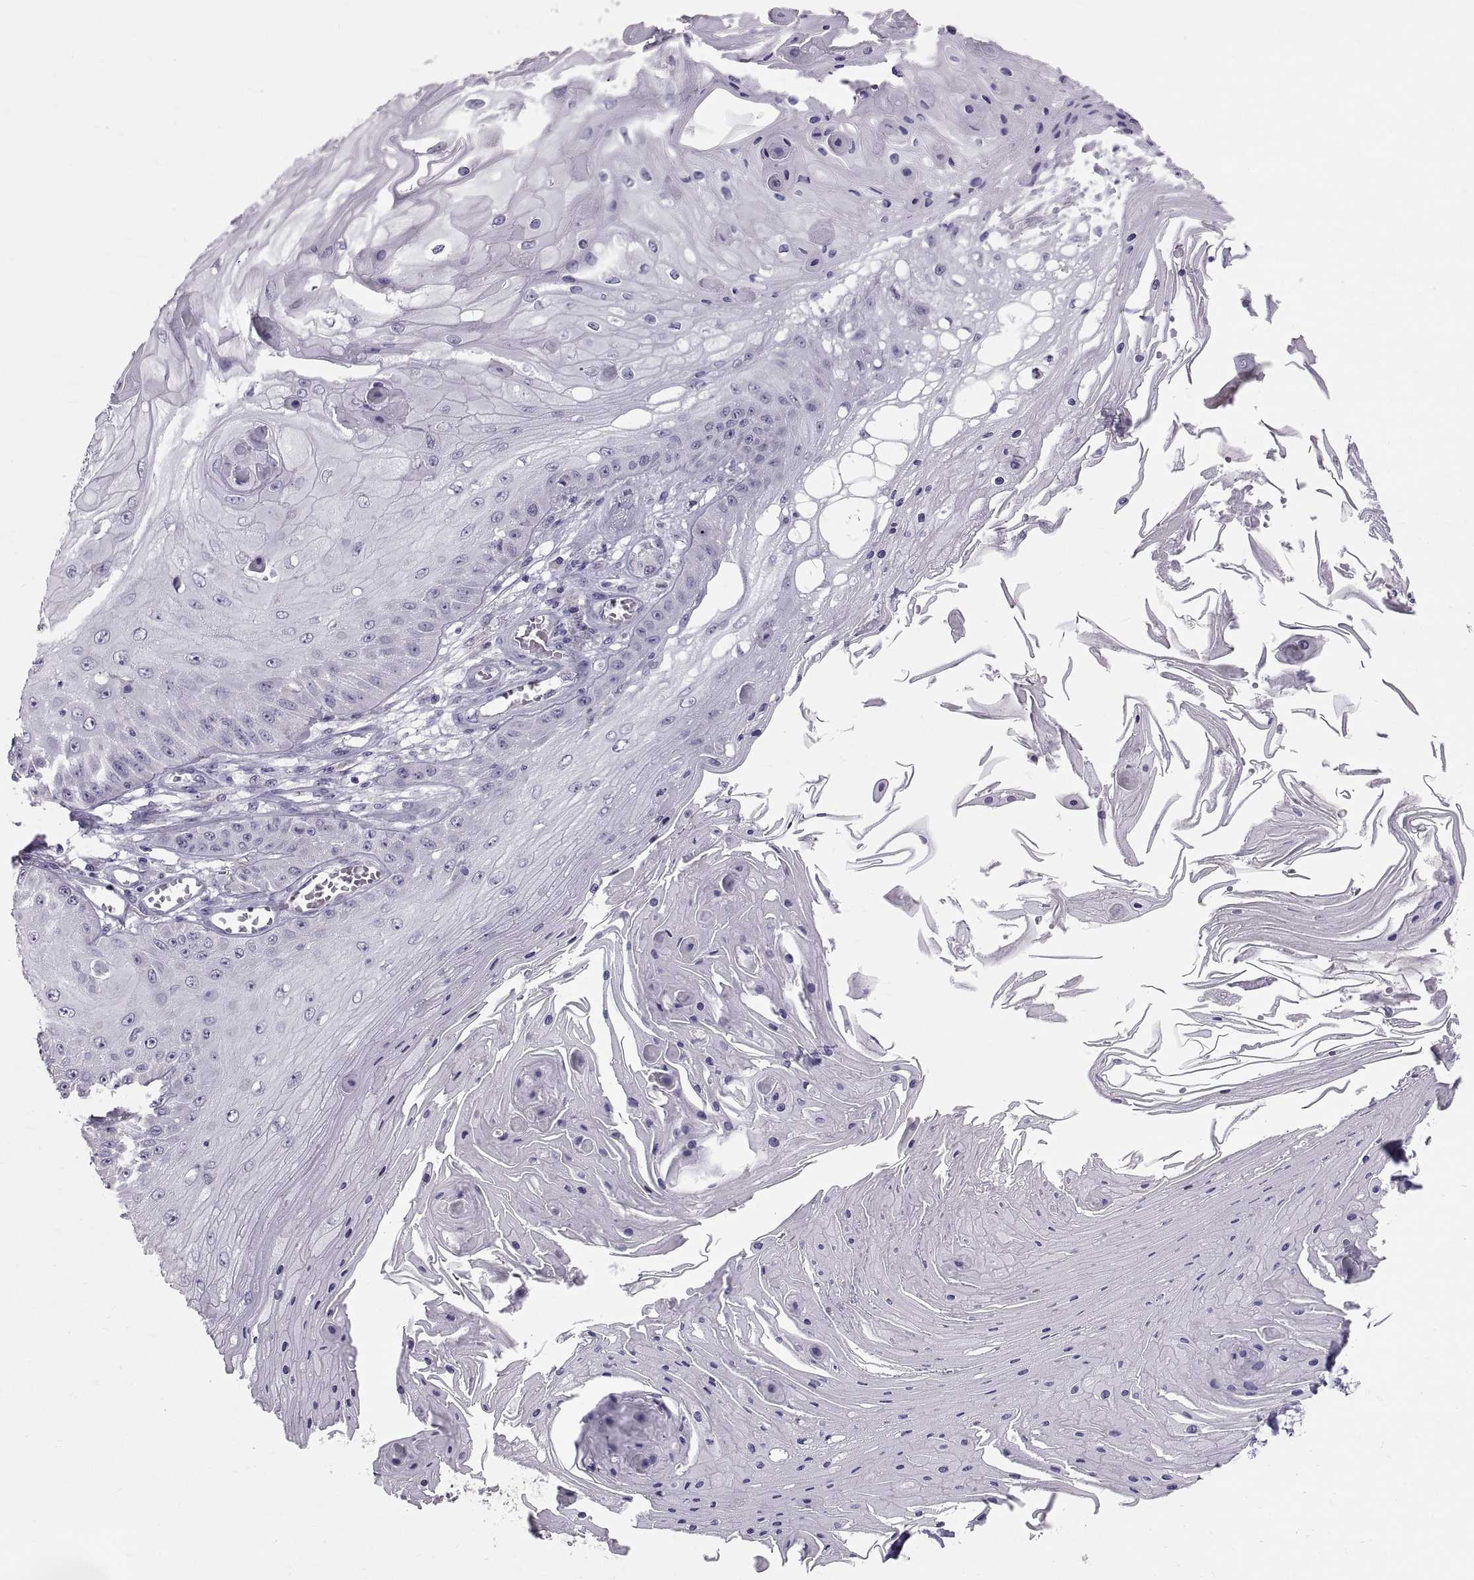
{"staining": {"intensity": "negative", "quantity": "none", "location": "none"}, "tissue": "skin cancer", "cell_type": "Tumor cells", "image_type": "cancer", "snomed": [{"axis": "morphology", "description": "Squamous cell carcinoma, NOS"}, {"axis": "topography", "description": "Skin"}], "caption": "Skin cancer was stained to show a protein in brown. There is no significant positivity in tumor cells.", "gene": "WBP2NL", "patient": {"sex": "male", "age": 70}}